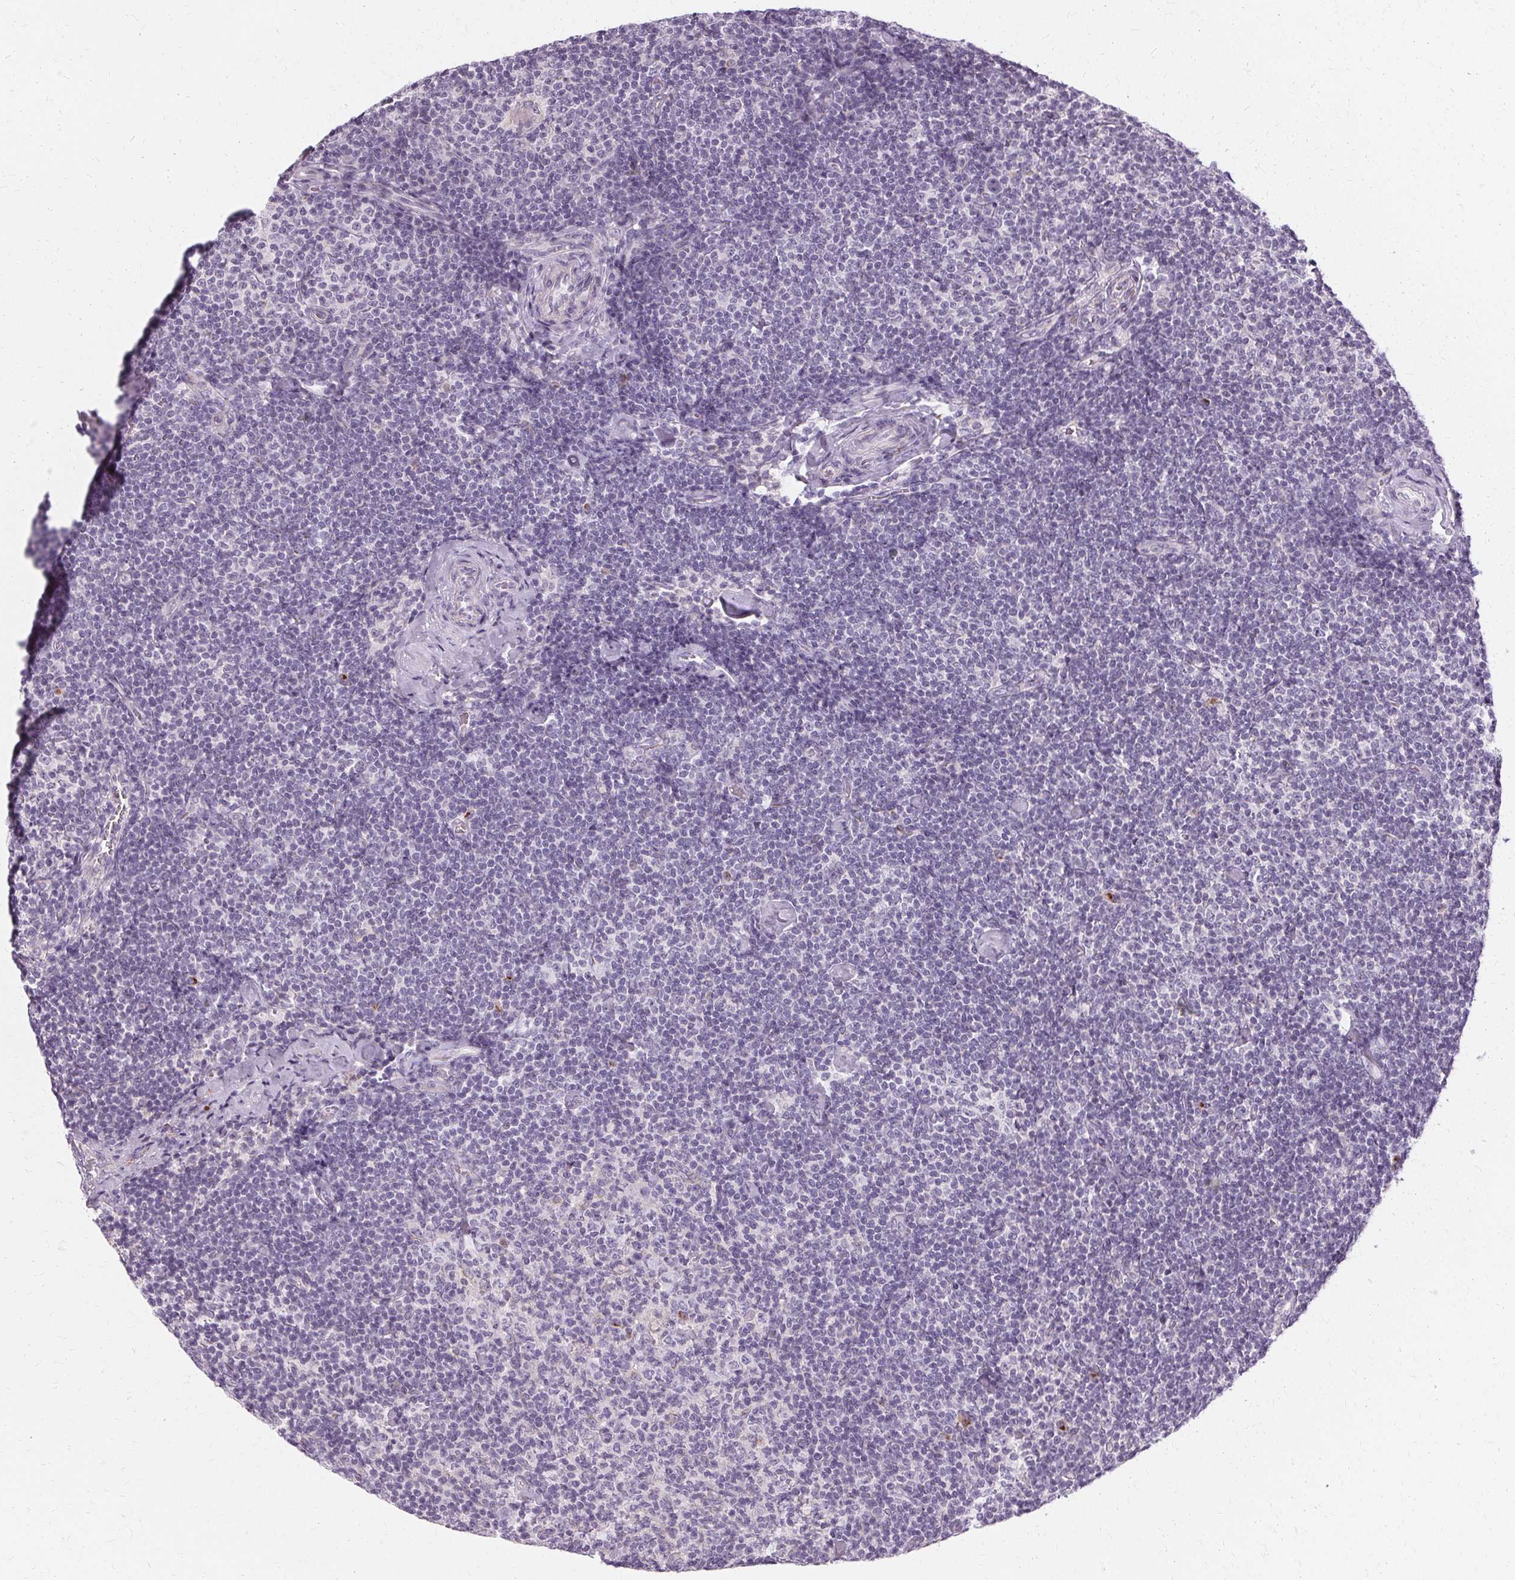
{"staining": {"intensity": "negative", "quantity": "none", "location": "none"}, "tissue": "lymphoma", "cell_type": "Tumor cells", "image_type": "cancer", "snomed": [{"axis": "morphology", "description": "Malignant lymphoma, non-Hodgkin's type, Low grade"}, {"axis": "topography", "description": "Lymph node"}], "caption": "Lymphoma was stained to show a protein in brown. There is no significant positivity in tumor cells.", "gene": "FCRL3", "patient": {"sex": "male", "age": 81}}